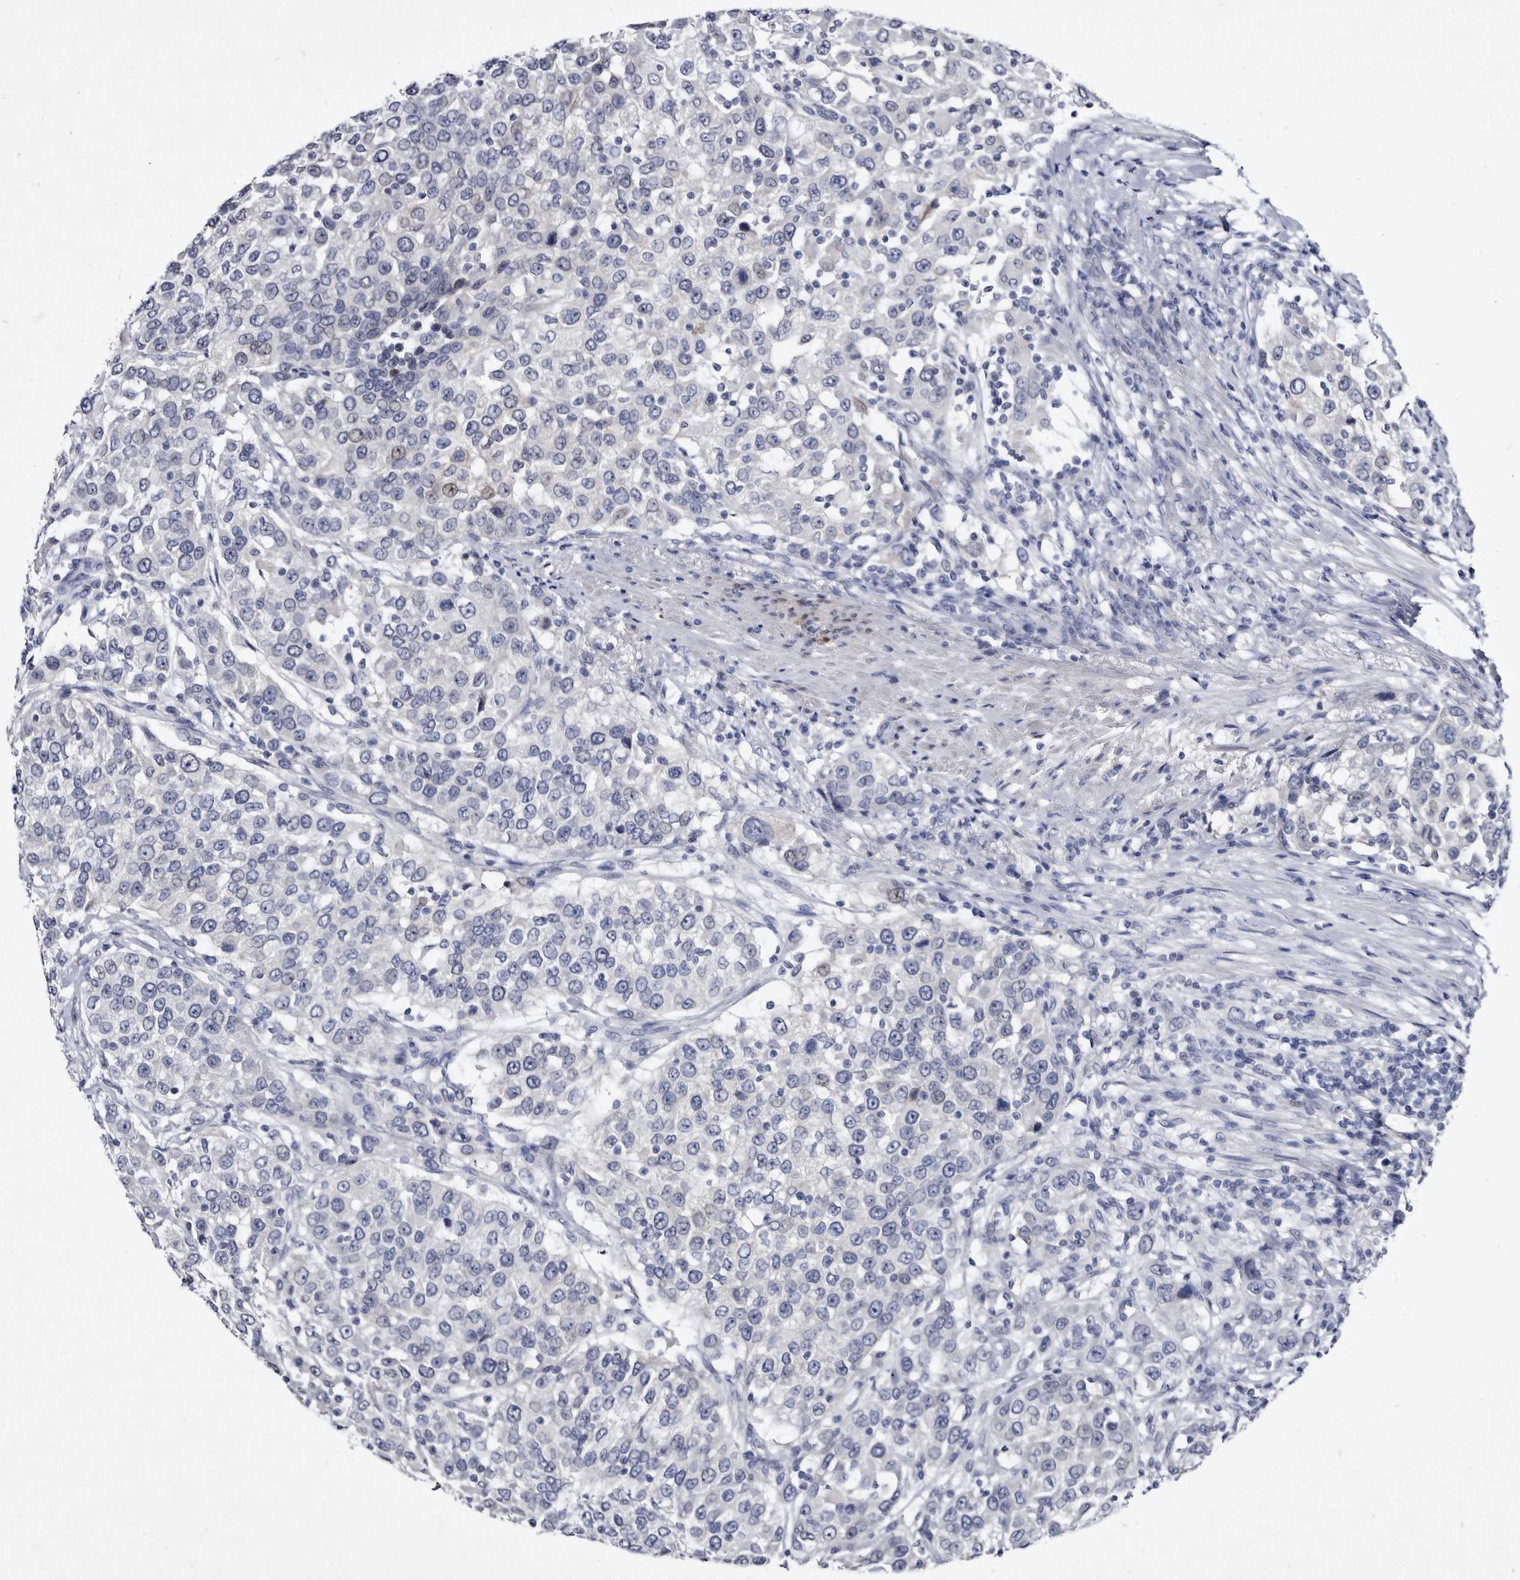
{"staining": {"intensity": "negative", "quantity": "none", "location": "none"}, "tissue": "urothelial cancer", "cell_type": "Tumor cells", "image_type": "cancer", "snomed": [{"axis": "morphology", "description": "Urothelial carcinoma, High grade"}, {"axis": "topography", "description": "Urinary bladder"}], "caption": "Immunohistochemistry (IHC) of urothelial carcinoma (high-grade) shows no expression in tumor cells. (DAB (3,3'-diaminobenzidine) immunohistochemistry (IHC), high magnification).", "gene": "SERPINB8", "patient": {"sex": "female", "age": 80}}